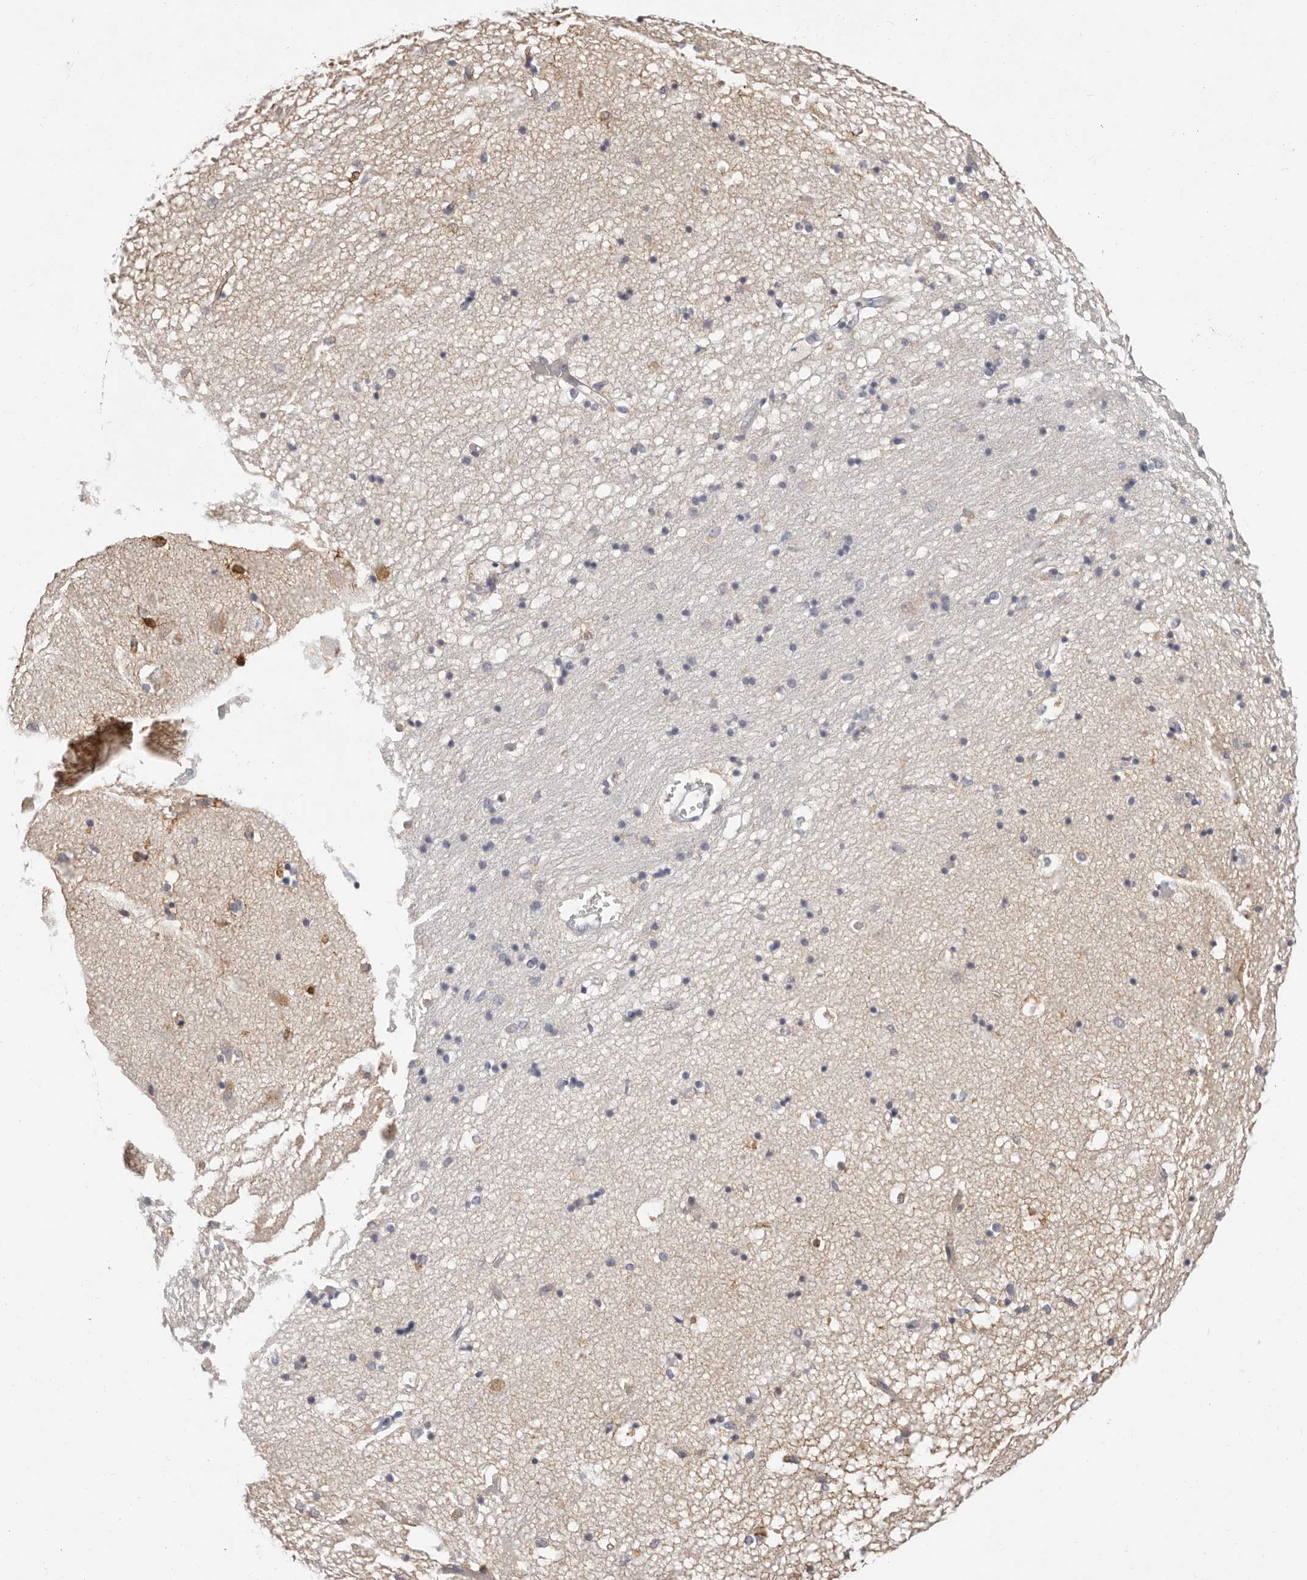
{"staining": {"intensity": "weak", "quantity": "<25%", "location": "cytoplasmic/membranous"}, "tissue": "hippocampus", "cell_type": "Glial cells", "image_type": "normal", "snomed": [{"axis": "morphology", "description": "Normal tissue, NOS"}, {"axis": "topography", "description": "Hippocampus"}], "caption": "This is an immunohistochemistry photomicrograph of unremarkable human hippocampus. There is no positivity in glial cells.", "gene": "TMEM63B", "patient": {"sex": "male", "age": 45}}